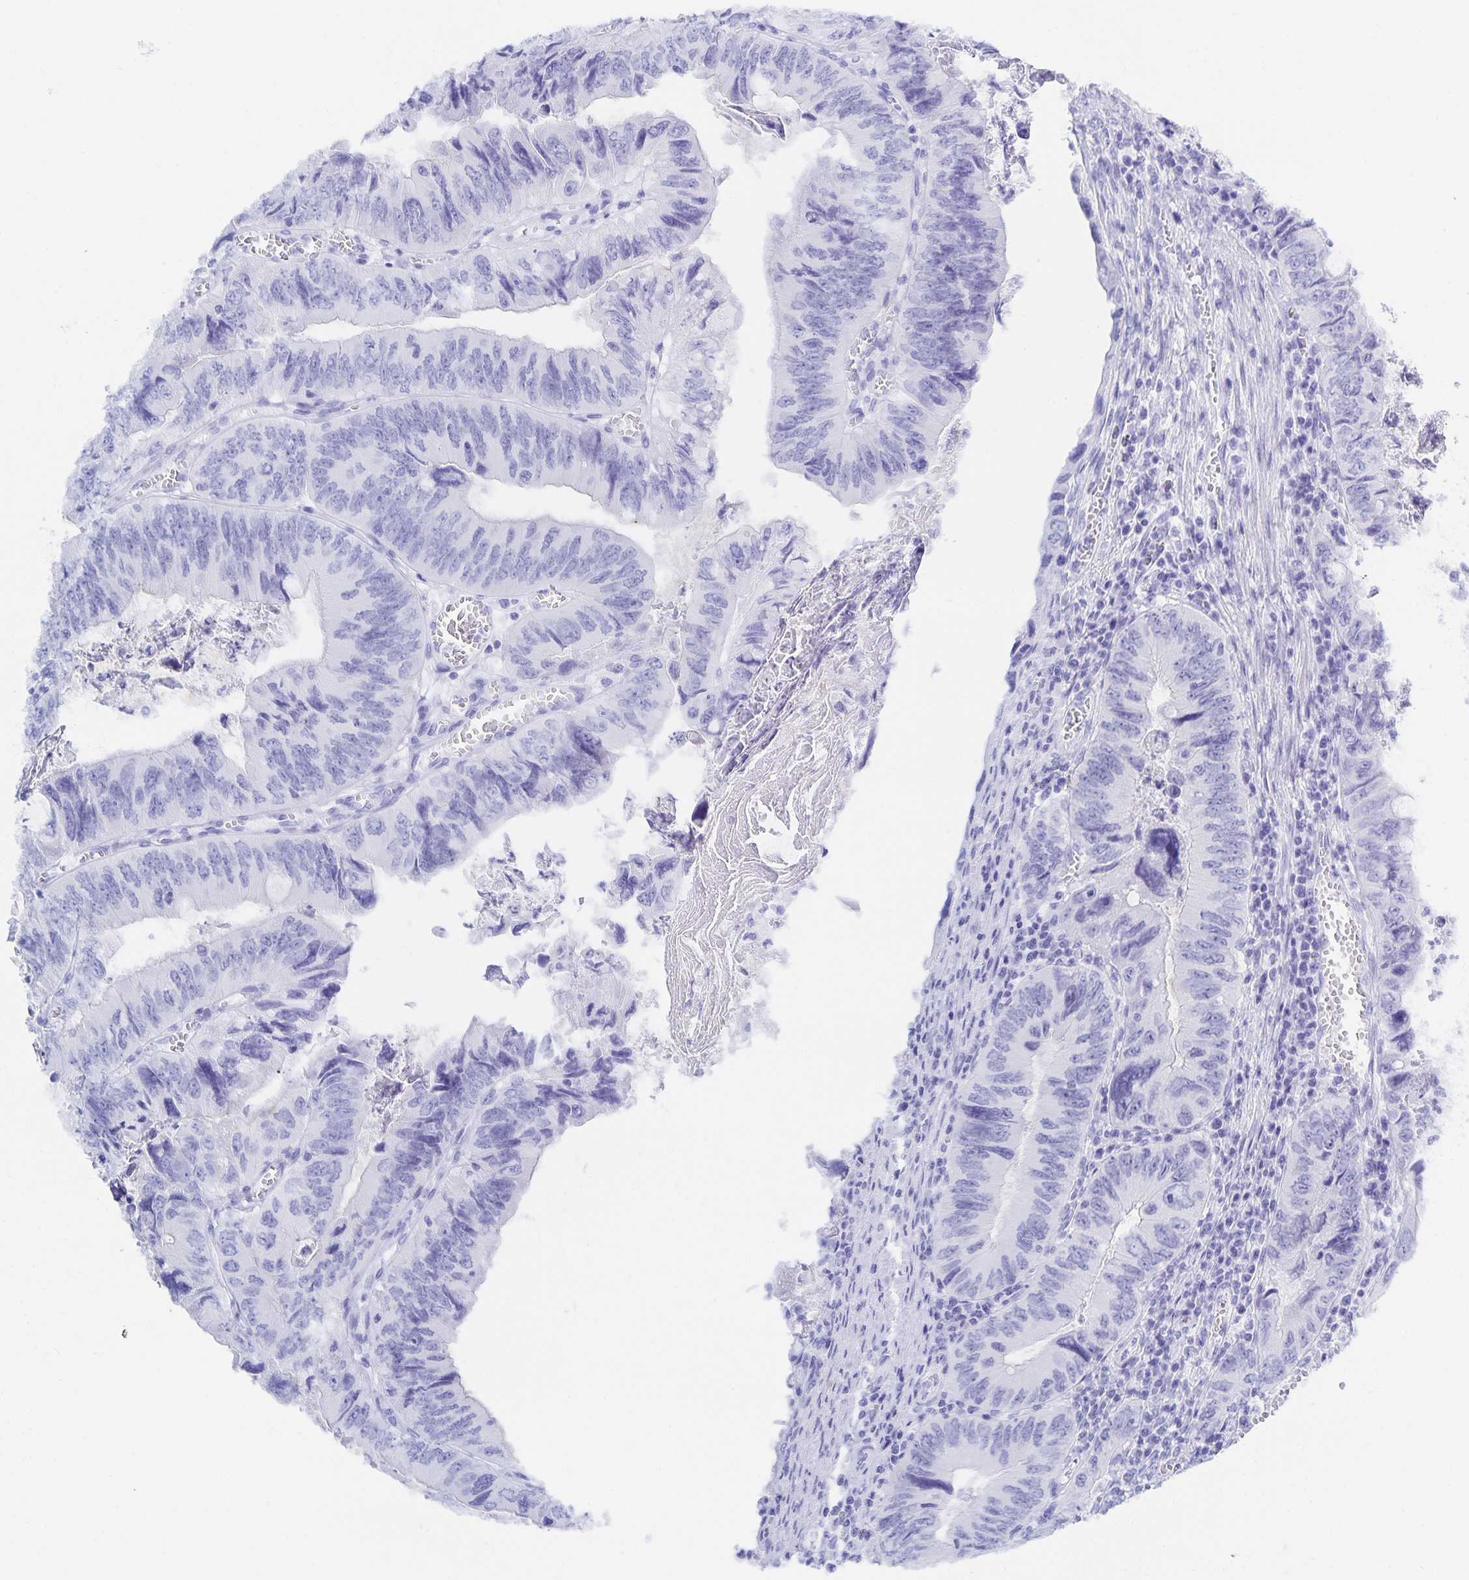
{"staining": {"intensity": "negative", "quantity": "none", "location": "none"}, "tissue": "colorectal cancer", "cell_type": "Tumor cells", "image_type": "cancer", "snomed": [{"axis": "morphology", "description": "Adenocarcinoma, NOS"}, {"axis": "topography", "description": "Colon"}], "caption": "DAB (3,3'-diaminobenzidine) immunohistochemical staining of human colorectal cancer exhibits no significant staining in tumor cells. The staining is performed using DAB brown chromogen with nuclei counter-stained in using hematoxylin.", "gene": "SNTN", "patient": {"sex": "female", "age": 84}}